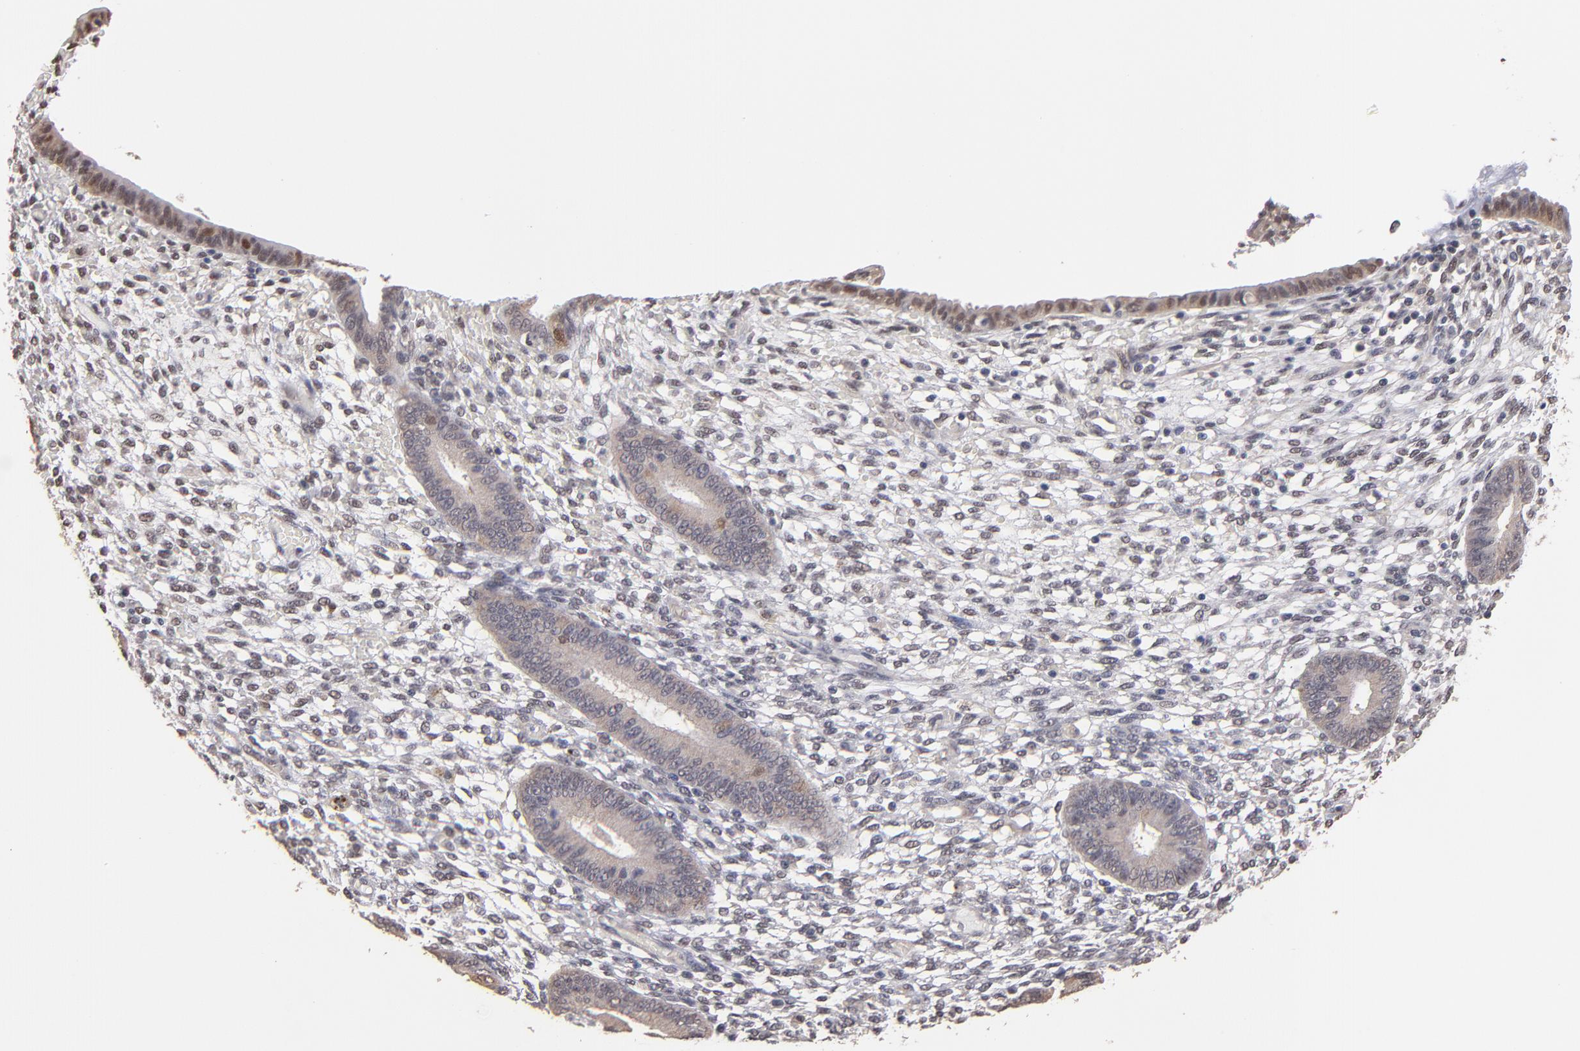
{"staining": {"intensity": "negative", "quantity": "none", "location": "none"}, "tissue": "endometrium", "cell_type": "Cells in endometrial stroma", "image_type": "normal", "snomed": [{"axis": "morphology", "description": "Normal tissue, NOS"}, {"axis": "topography", "description": "Endometrium"}], "caption": "A high-resolution photomicrograph shows immunohistochemistry staining of unremarkable endometrium, which displays no significant positivity in cells in endometrial stroma. (DAB IHC with hematoxylin counter stain).", "gene": "PSMD10", "patient": {"sex": "female", "age": 42}}